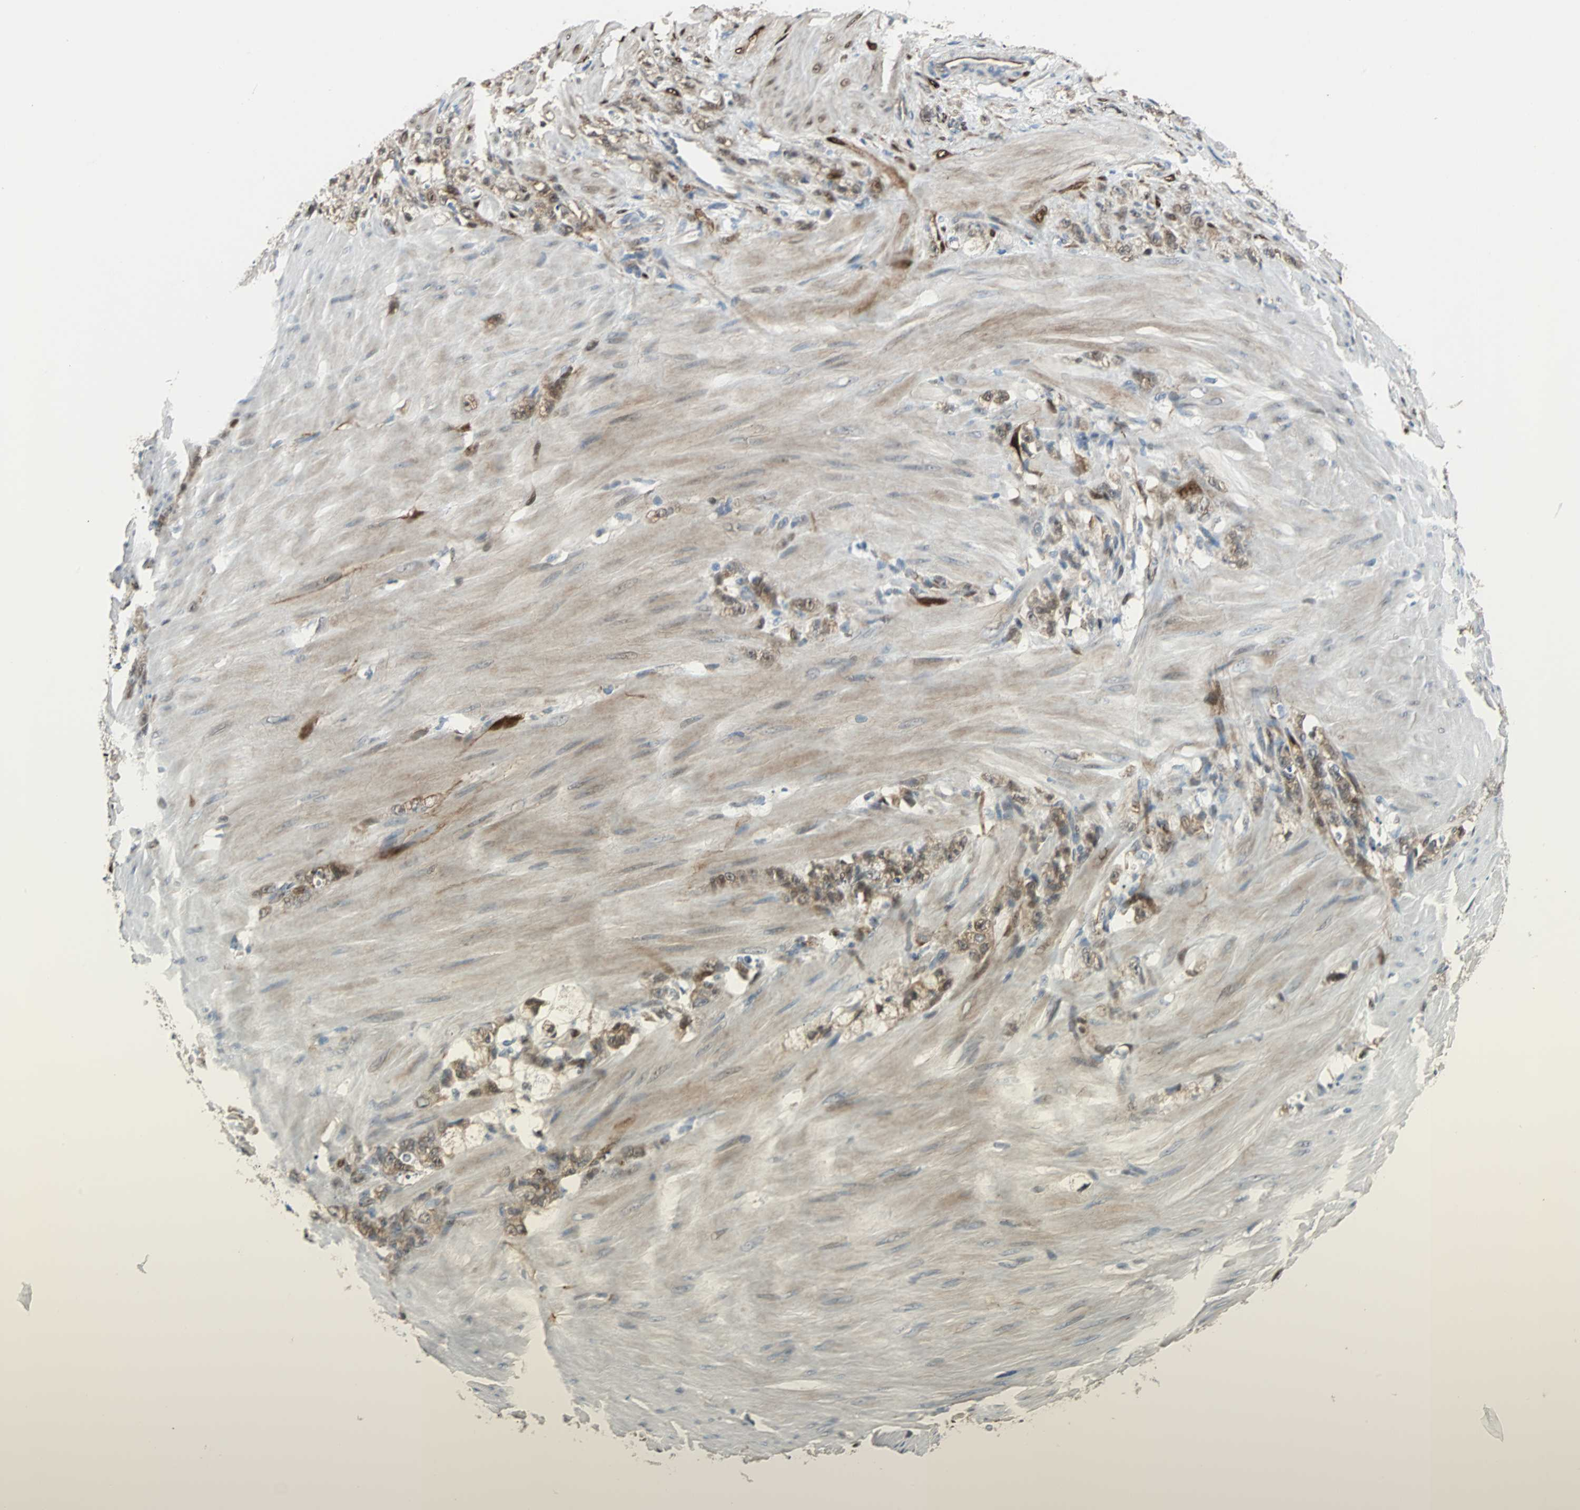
{"staining": {"intensity": "moderate", "quantity": ">75%", "location": "cytoplasmic/membranous,nuclear"}, "tissue": "stomach cancer", "cell_type": "Tumor cells", "image_type": "cancer", "snomed": [{"axis": "morphology", "description": "Adenocarcinoma, NOS"}, {"axis": "topography", "description": "Stomach"}], "caption": "Protein expression by immunohistochemistry (IHC) displays moderate cytoplasmic/membranous and nuclear positivity in approximately >75% of tumor cells in adenocarcinoma (stomach).", "gene": "FHL2", "patient": {"sex": "male", "age": 82}}